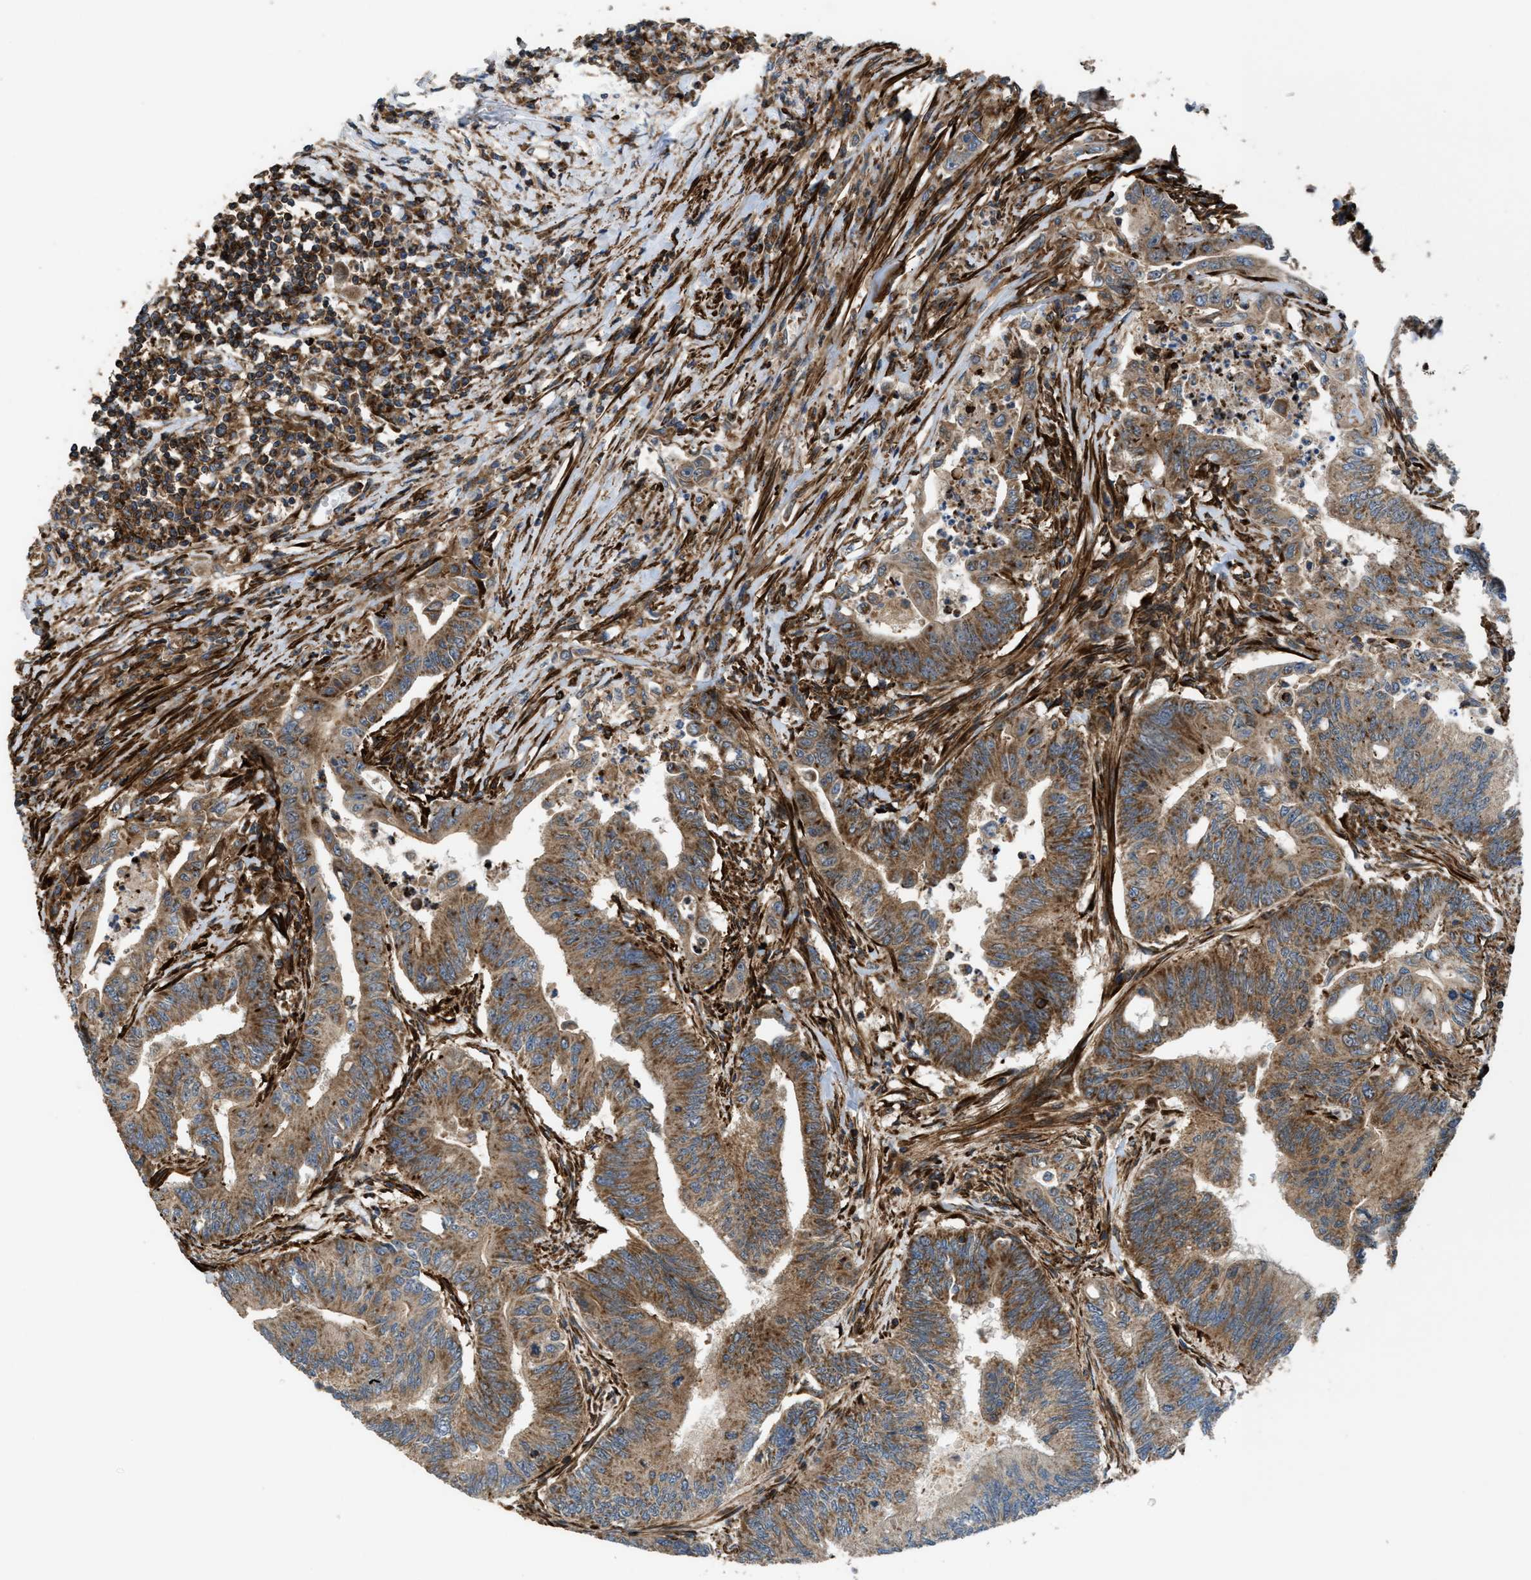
{"staining": {"intensity": "moderate", "quantity": ">75%", "location": "cytoplasmic/membranous"}, "tissue": "colorectal cancer", "cell_type": "Tumor cells", "image_type": "cancer", "snomed": [{"axis": "morphology", "description": "Adenoma, NOS"}, {"axis": "morphology", "description": "Adenocarcinoma, NOS"}, {"axis": "topography", "description": "Colon"}], "caption": "Tumor cells show medium levels of moderate cytoplasmic/membranous staining in about >75% of cells in colorectal adenocarcinoma.", "gene": "EGLN1", "patient": {"sex": "male", "age": 79}}